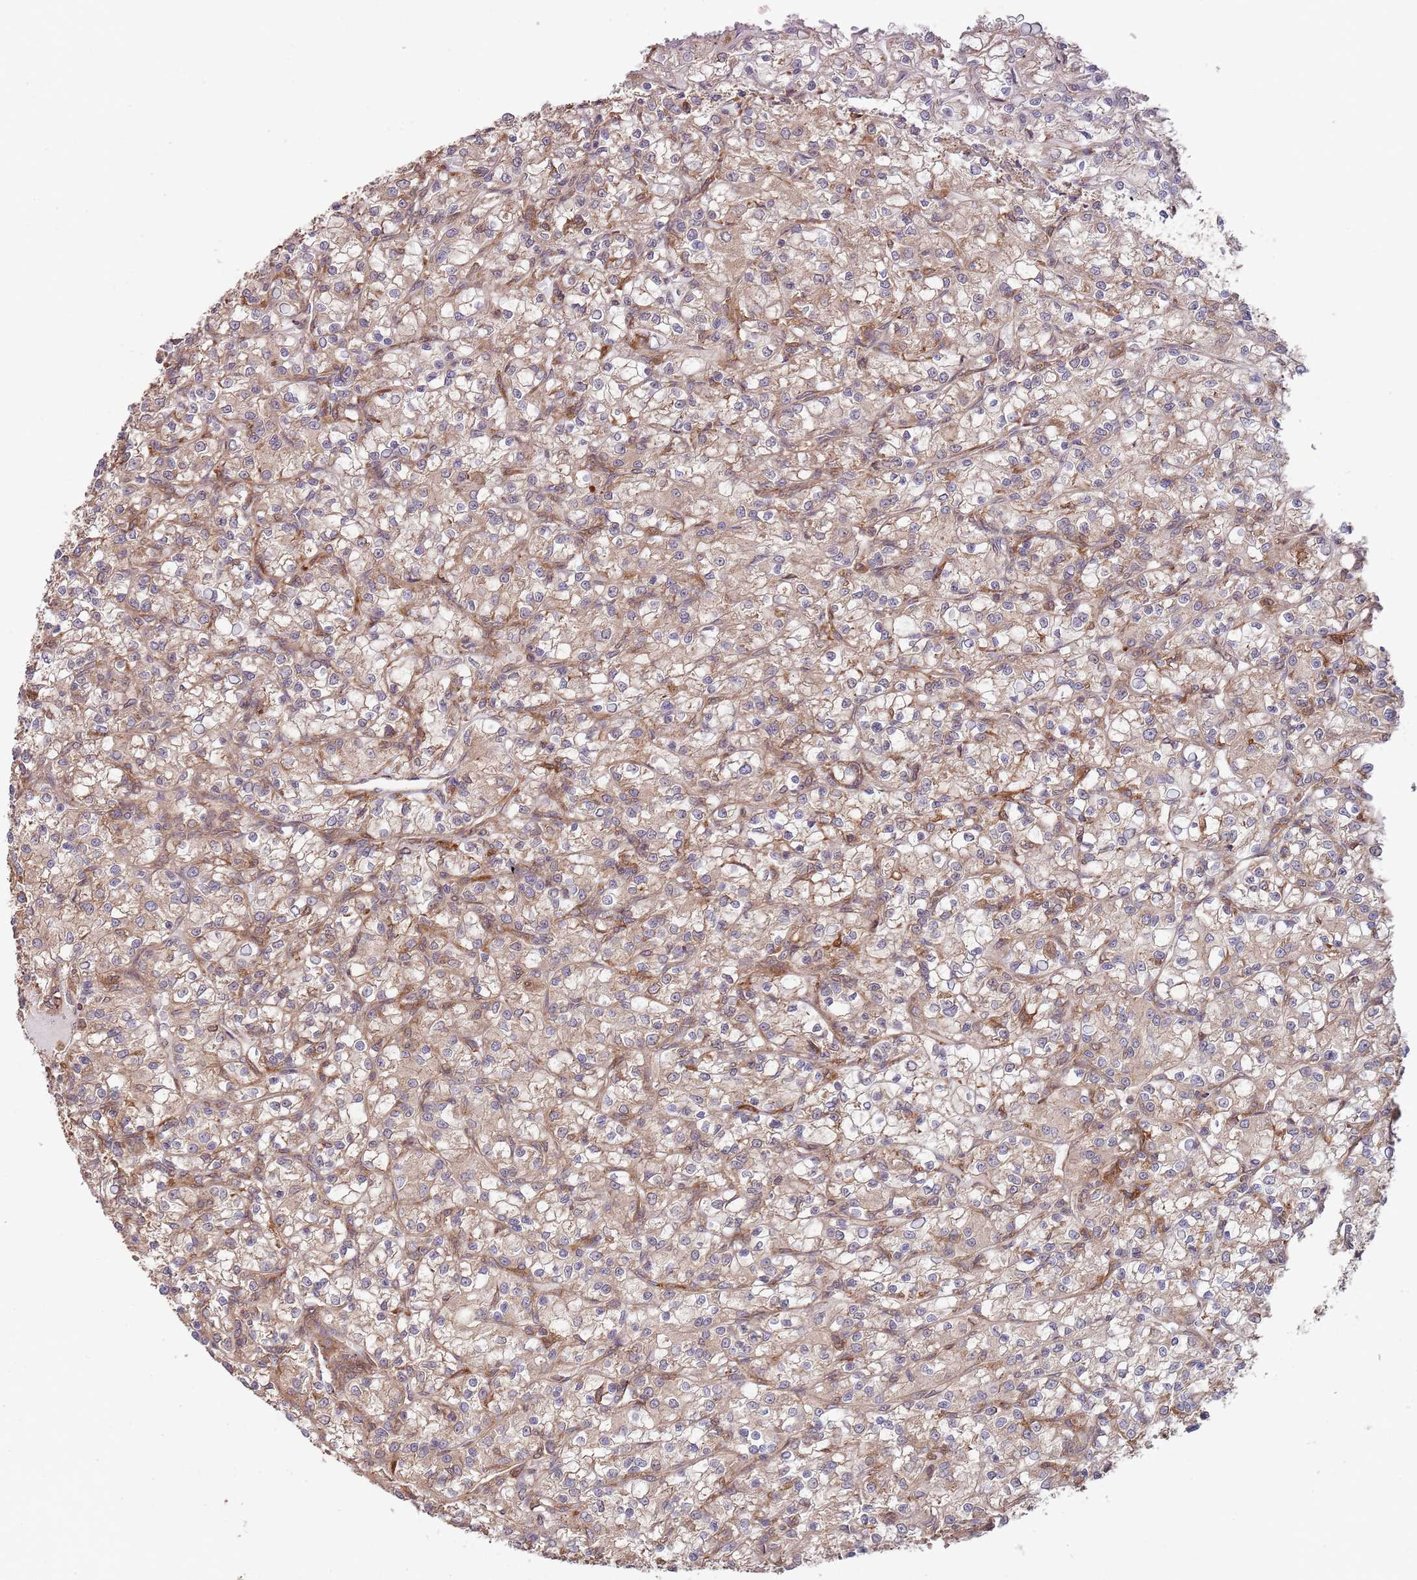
{"staining": {"intensity": "weak", "quantity": "25%-75%", "location": "cytoplasmic/membranous"}, "tissue": "renal cancer", "cell_type": "Tumor cells", "image_type": "cancer", "snomed": [{"axis": "morphology", "description": "Adenocarcinoma, NOS"}, {"axis": "topography", "description": "Kidney"}], "caption": "DAB immunohistochemical staining of renal cancer (adenocarcinoma) exhibits weak cytoplasmic/membranous protein expression in approximately 25%-75% of tumor cells.", "gene": "RNF19B", "patient": {"sex": "female", "age": 59}}